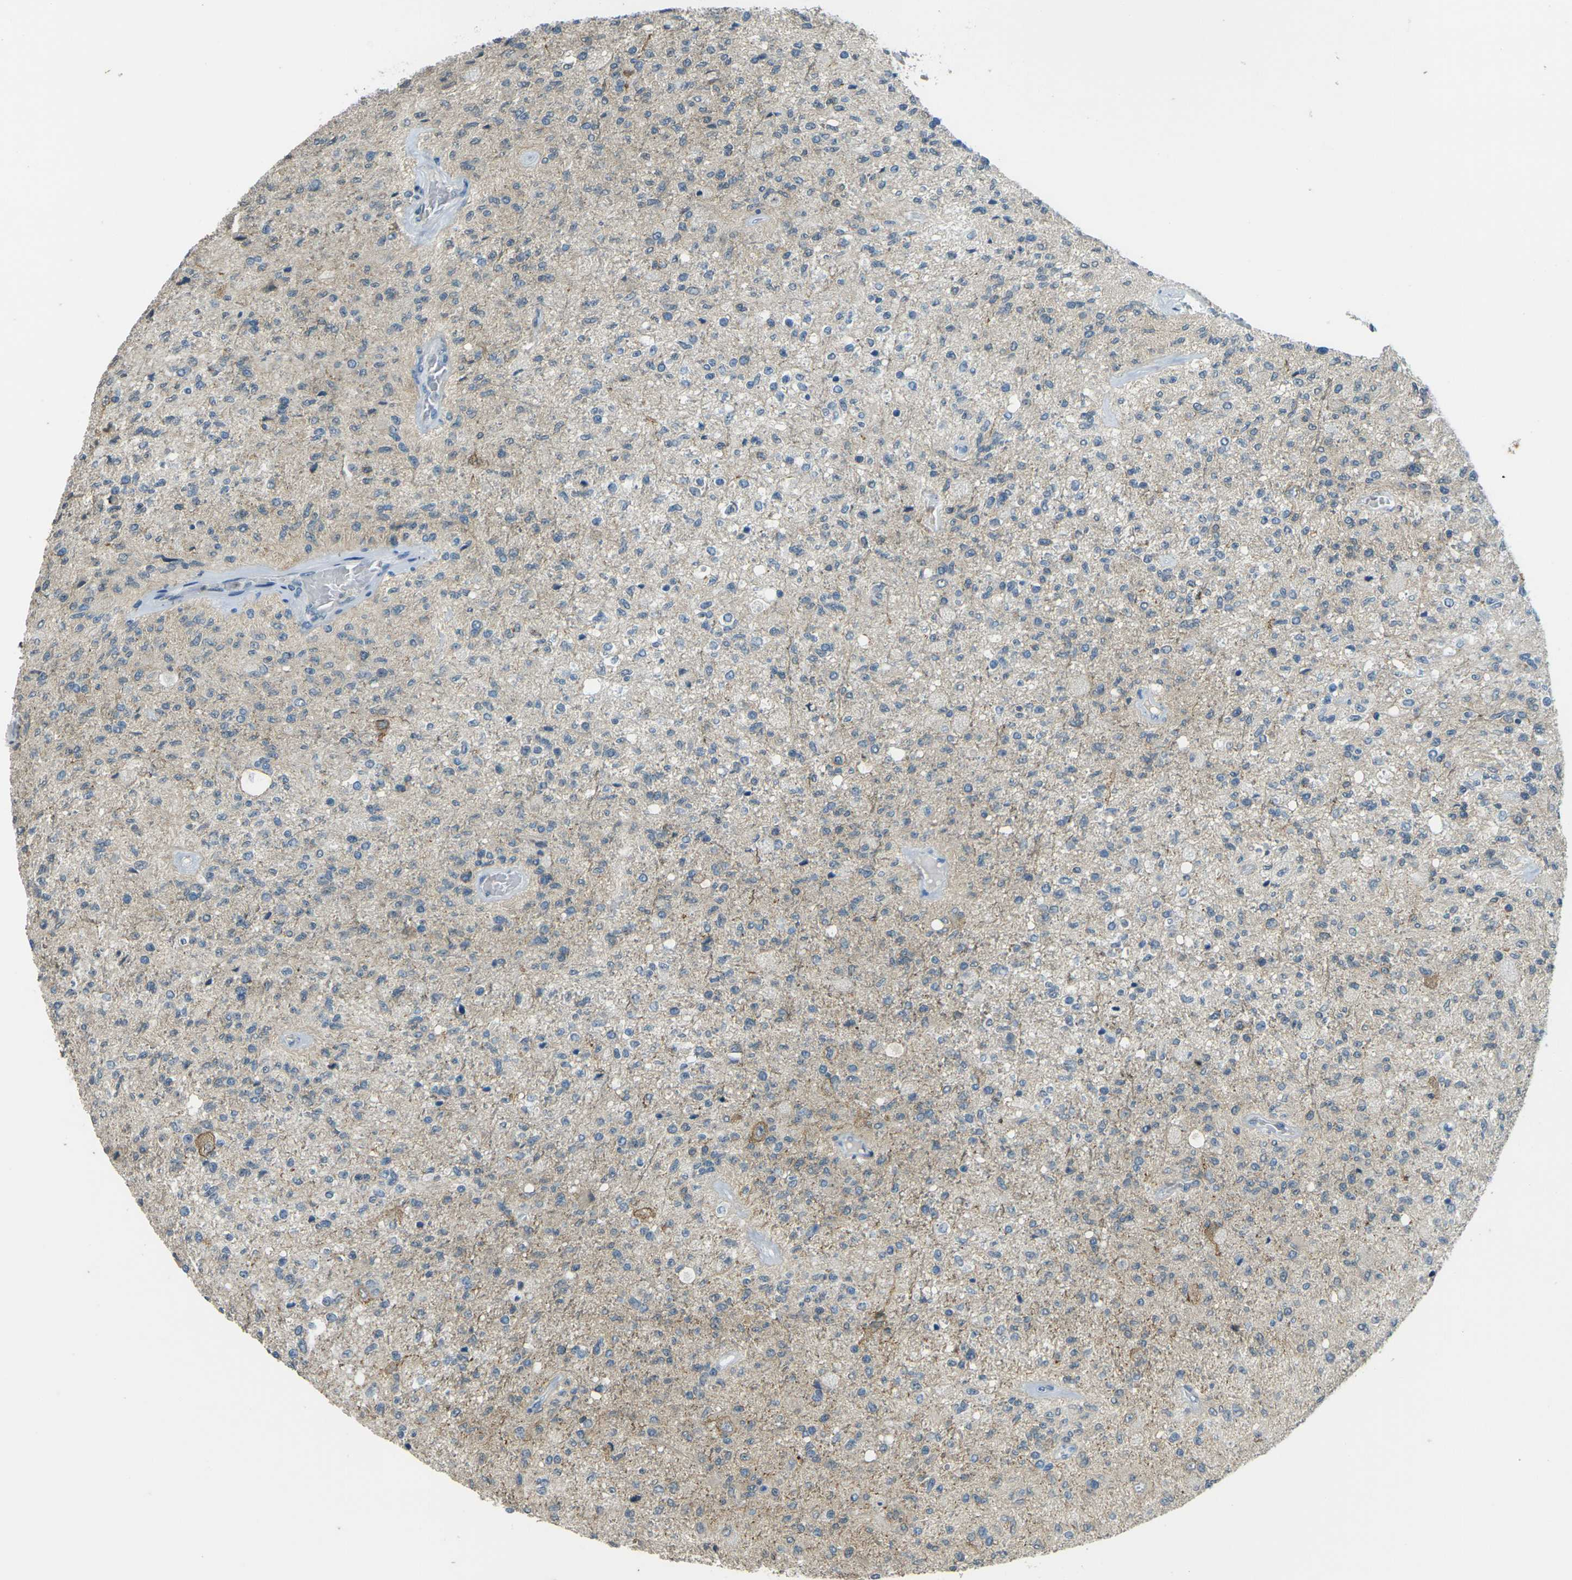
{"staining": {"intensity": "negative", "quantity": "none", "location": "none"}, "tissue": "glioma", "cell_type": "Tumor cells", "image_type": "cancer", "snomed": [{"axis": "morphology", "description": "Normal tissue, NOS"}, {"axis": "morphology", "description": "Glioma, malignant, High grade"}, {"axis": "topography", "description": "Cerebral cortex"}], "caption": "DAB (3,3'-diaminobenzidine) immunohistochemical staining of human glioma demonstrates no significant expression in tumor cells.", "gene": "SPTBN2", "patient": {"sex": "male", "age": 77}}